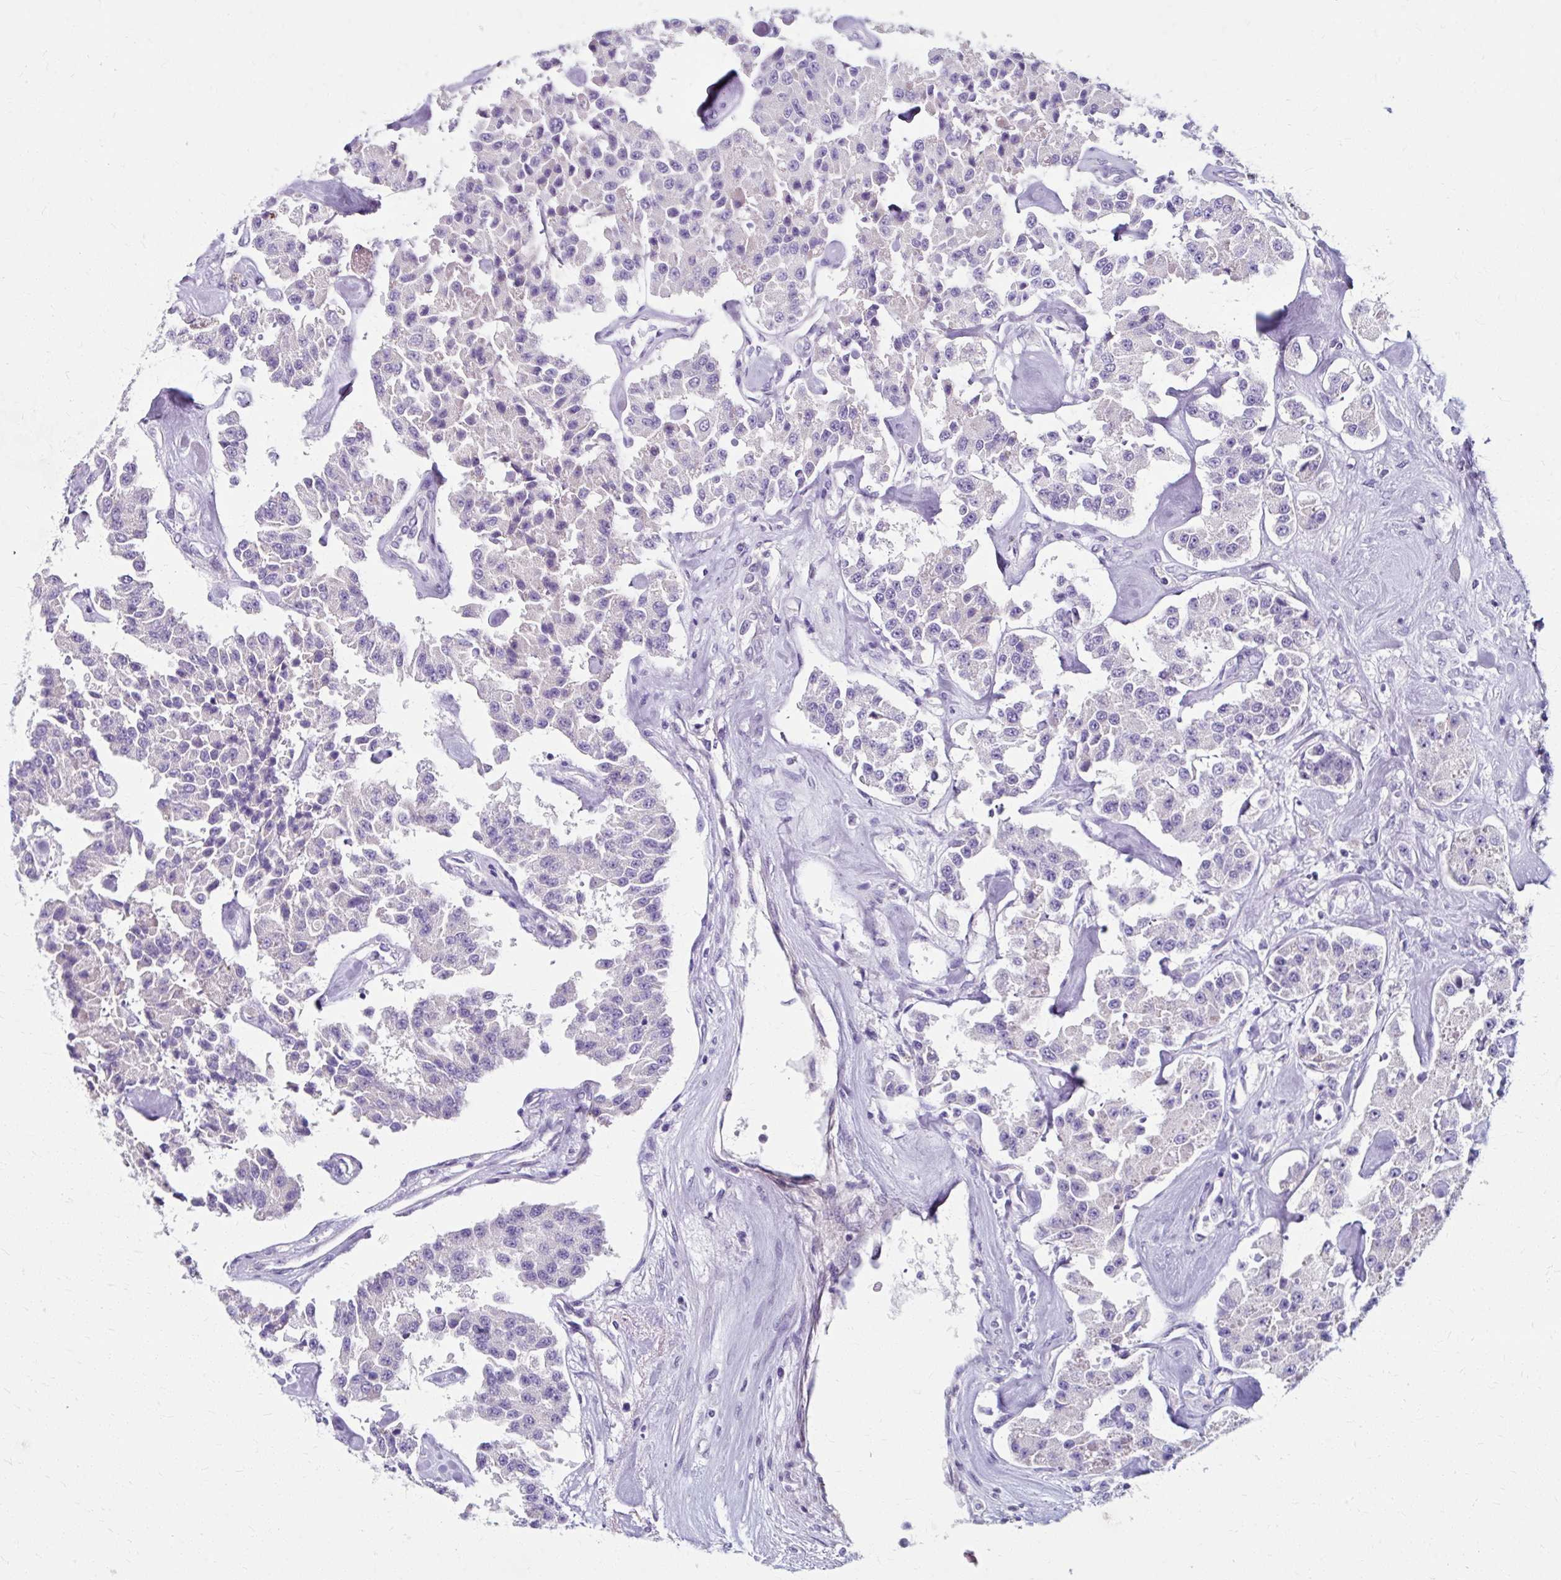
{"staining": {"intensity": "negative", "quantity": "none", "location": "none"}, "tissue": "carcinoid", "cell_type": "Tumor cells", "image_type": "cancer", "snomed": [{"axis": "morphology", "description": "Carcinoid, malignant, NOS"}, {"axis": "topography", "description": "Pancreas"}], "caption": "A photomicrograph of carcinoid stained for a protein exhibits no brown staining in tumor cells. (Stains: DAB (3,3'-diaminobenzidine) immunohistochemistry with hematoxylin counter stain, Microscopy: brightfield microscopy at high magnification).", "gene": "ZNF555", "patient": {"sex": "male", "age": 41}}